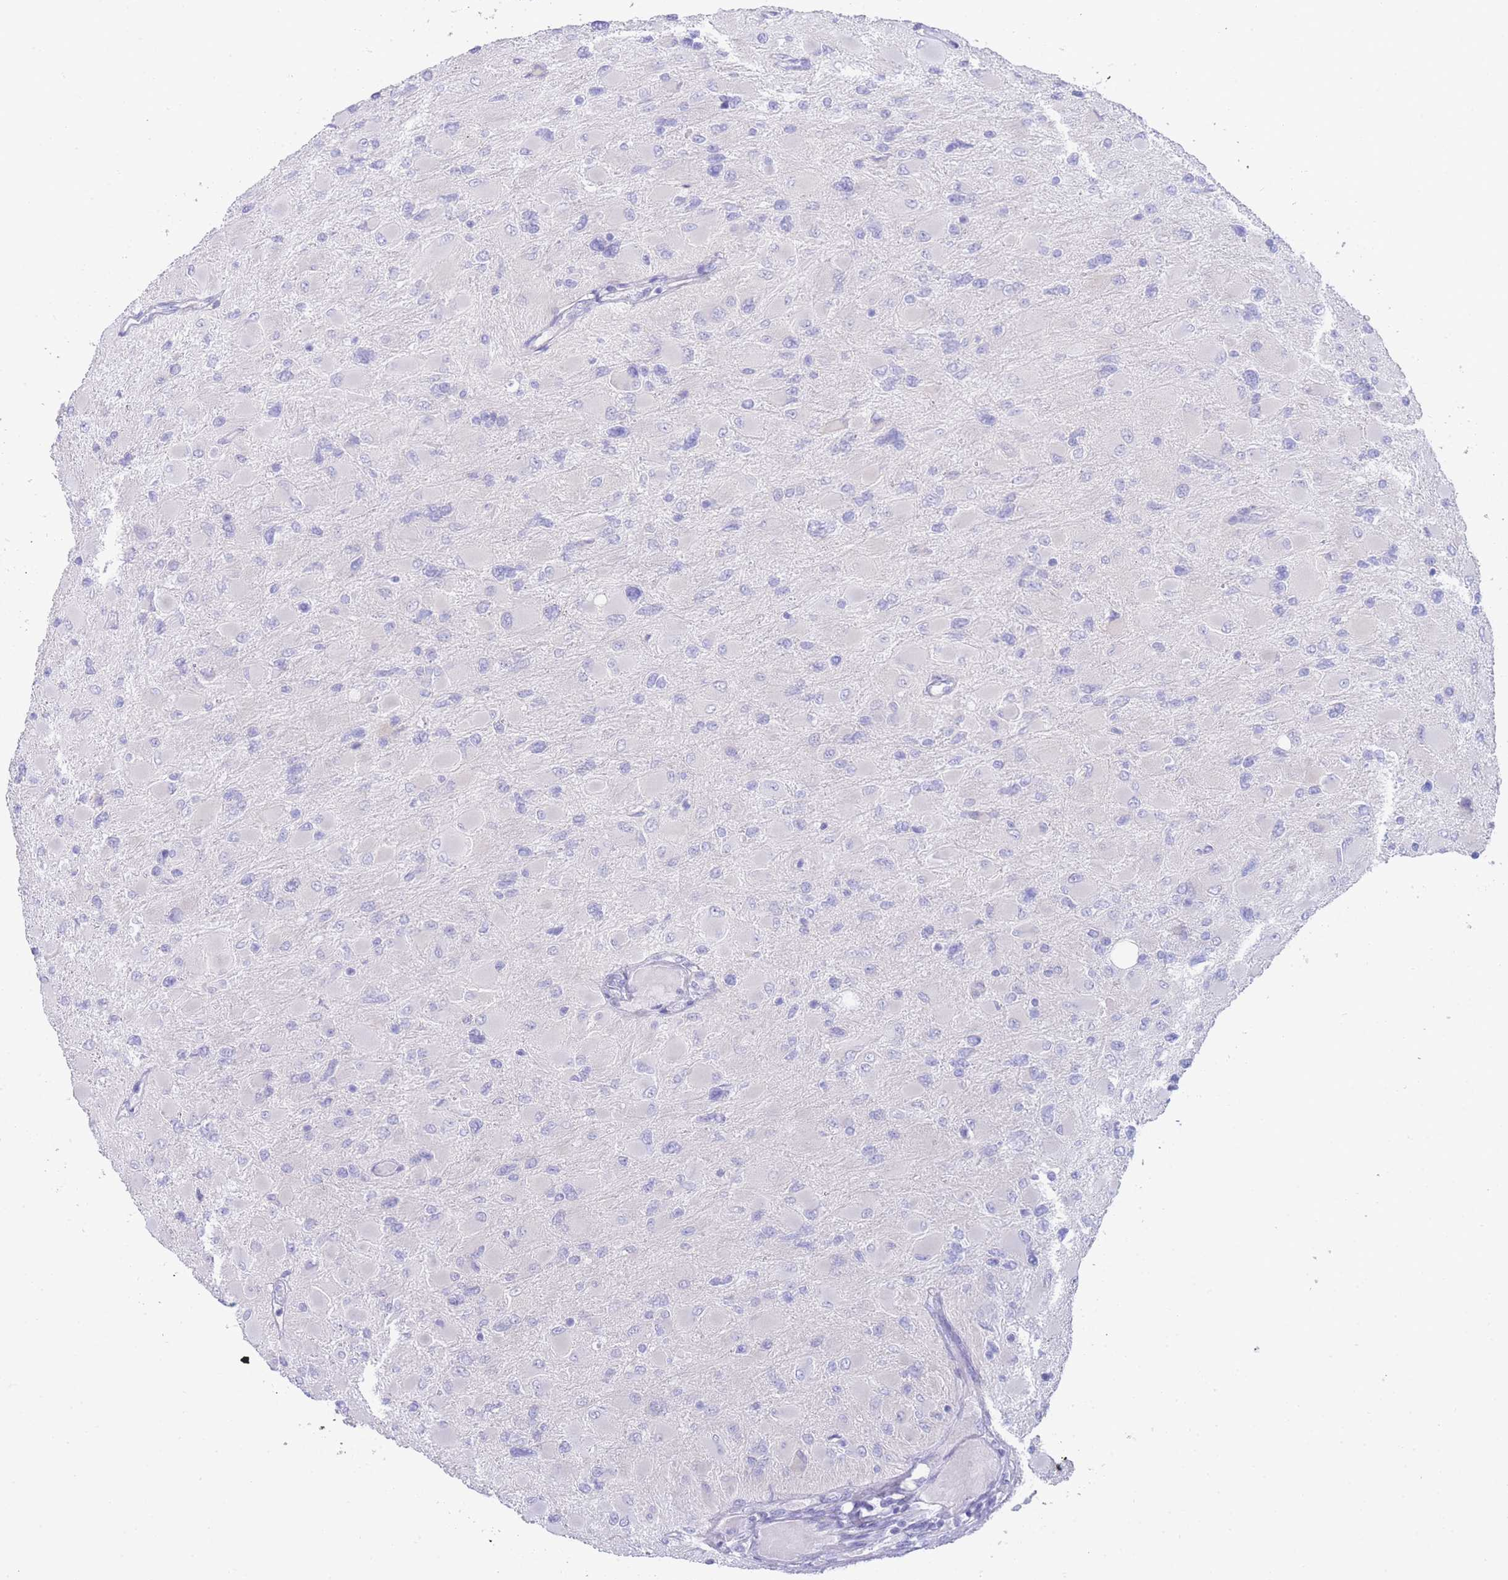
{"staining": {"intensity": "negative", "quantity": "none", "location": "none"}, "tissue": "glioma", "cell_type": "Tumor cells", "image_type": "cancer", "snomed": [{"axis": "morphology", "description": "Glioma, malignant, High grade"}, {"axis": "topography", "description": "Cerebral cortex"}], "caption": "Photomicrograph shows no protein expression in tumor cells of glioma tissue.", "gene": "LRRC37A", "patient": {"sex": "female", "age": 36}}